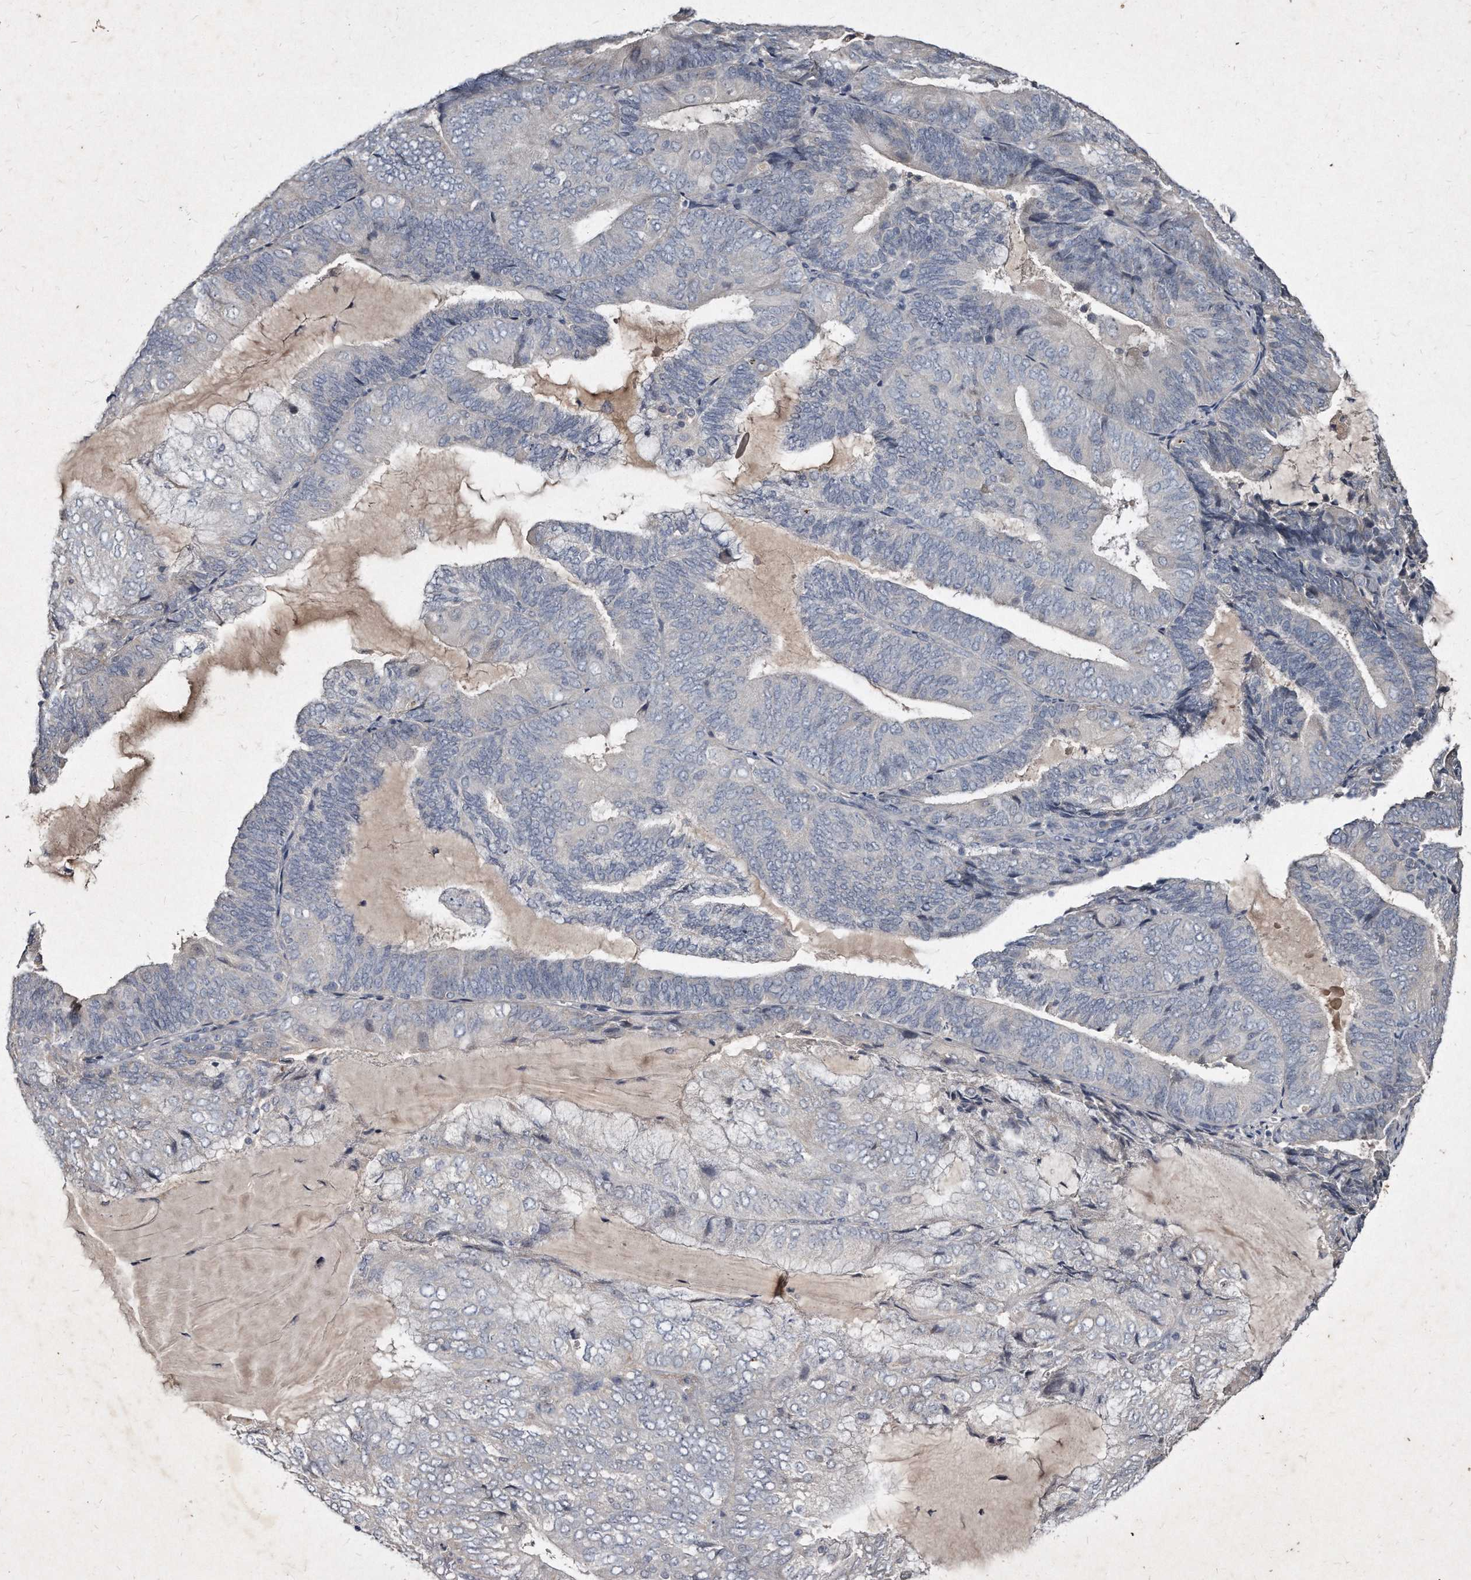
{"staining": {"intensity": "negative", "quantity": "none", "location": "none"}, "tissue": "endometrial cancer", "cell_type": "Tumor cells", "image_type": "cancer", "snomed": [{"axis": "morphology", "description": "Adenocarcinoma, NOS"}, {"axis": "topography", "description": "Endometrium"}], "caption": "IHC photomicrograph of neoplastic tissue: human endometrial cancer (adenocarcinoma) stained with DAB (3,3'-diaminobenzidine) displays no significant protein staining in tumor cells.", "gene": "KLHDC3", "patient": {"sex": "female", "age": 81}}